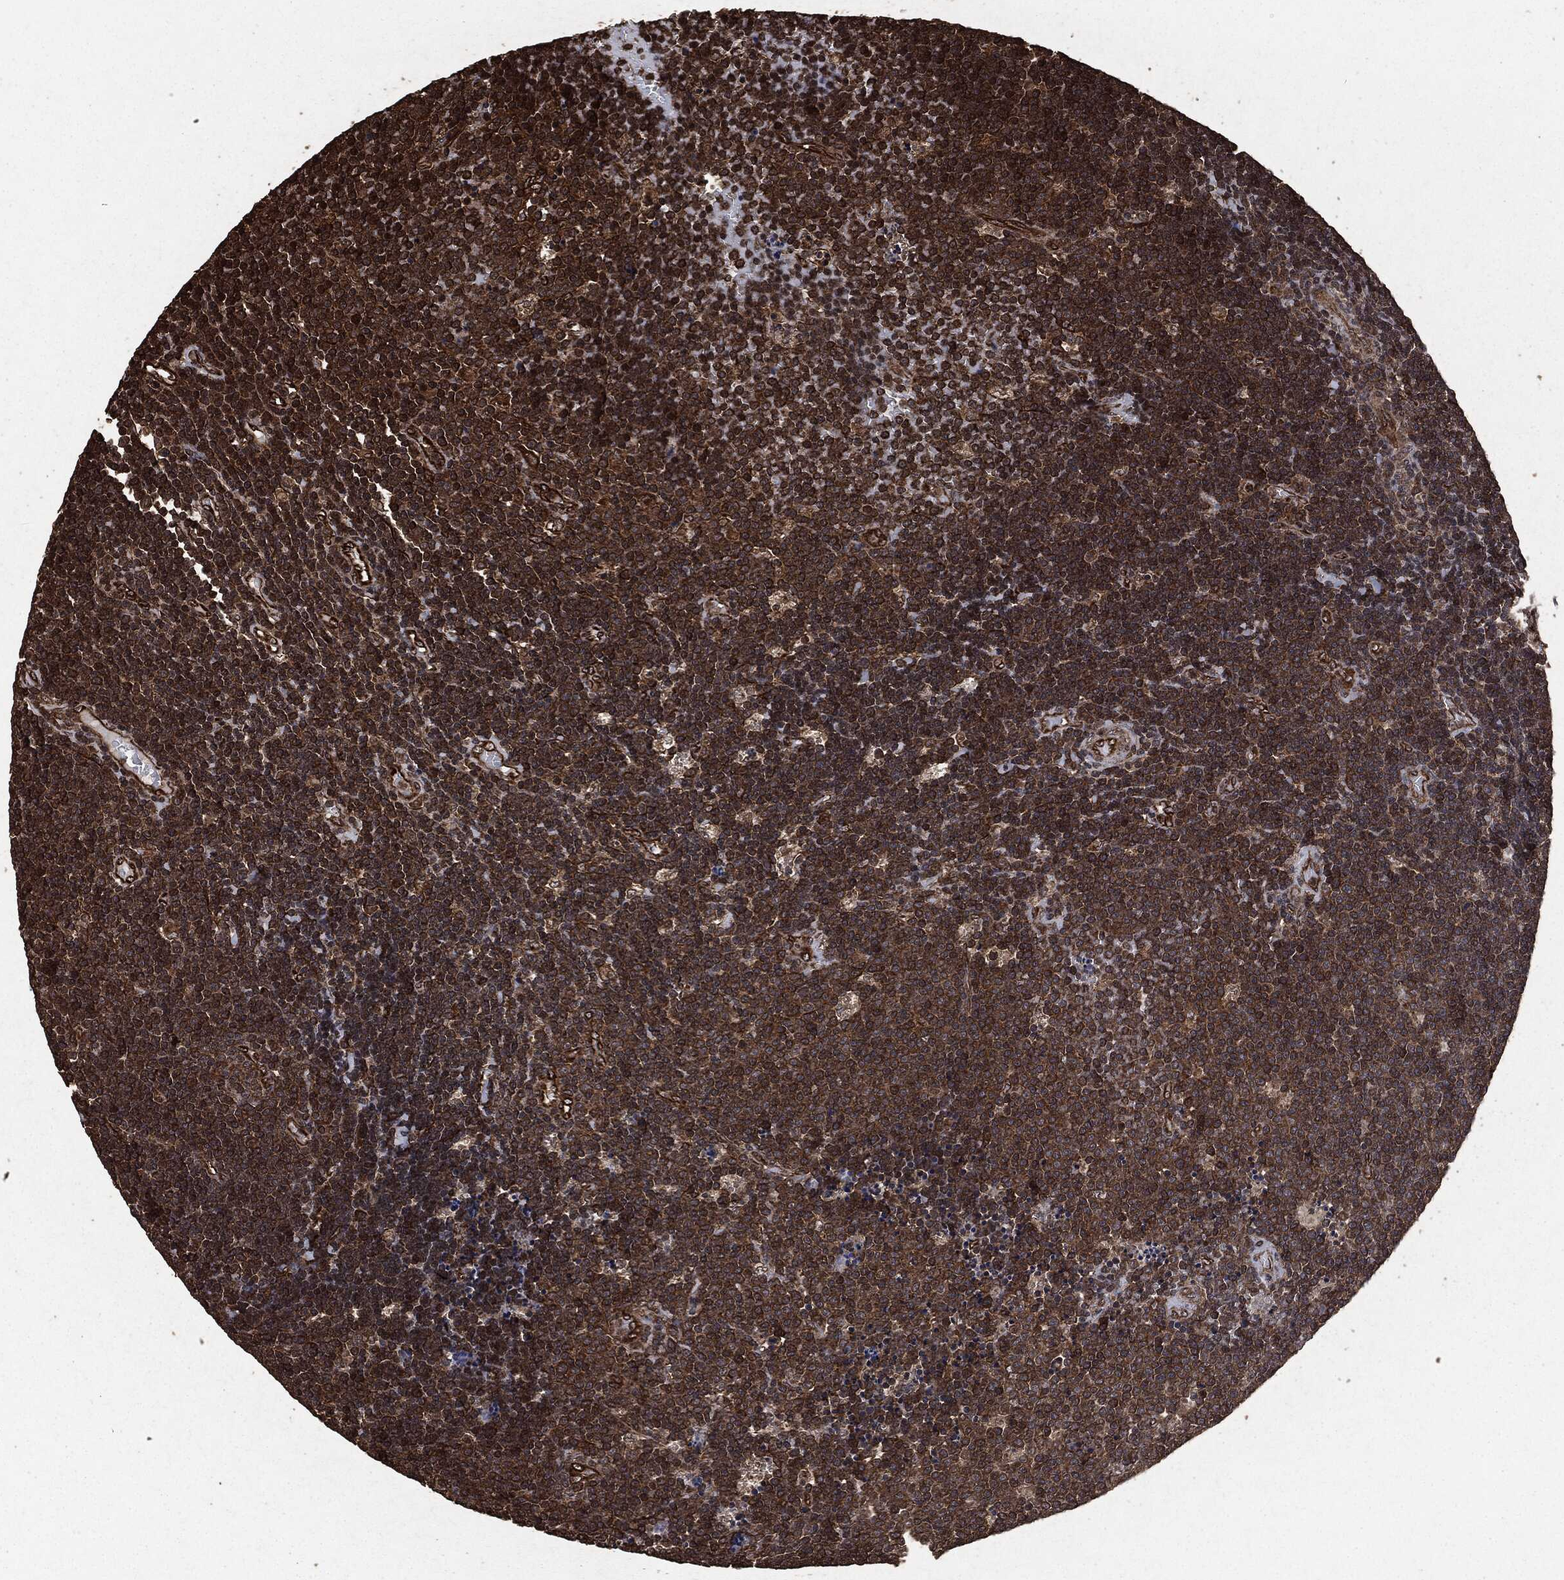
{"staining": {"intensity": "strong", "quantity": "25%-75%", "location": "cytoplasmic/membranous"}, "tissue": "lymphoma", "cell_type": "Tumor cells", "image_type": "cancer", "snomed": [{"axis": "morphology", "description": "Malignant lymphoma, non-Hodgkin's type, Low grade"}, {"axis": "topography", "description": "Brain"}], "caption": "About 25%-75% of tumor cells in human malignant lymphoma, non-Hodgkin's type (low-grade) reveal strong cytoplasmic/membranous protein positivity as visualized by brown immunohistochemical staining.", "gene": "HRAS", "patient": {"sex": "female", "age": 66}}